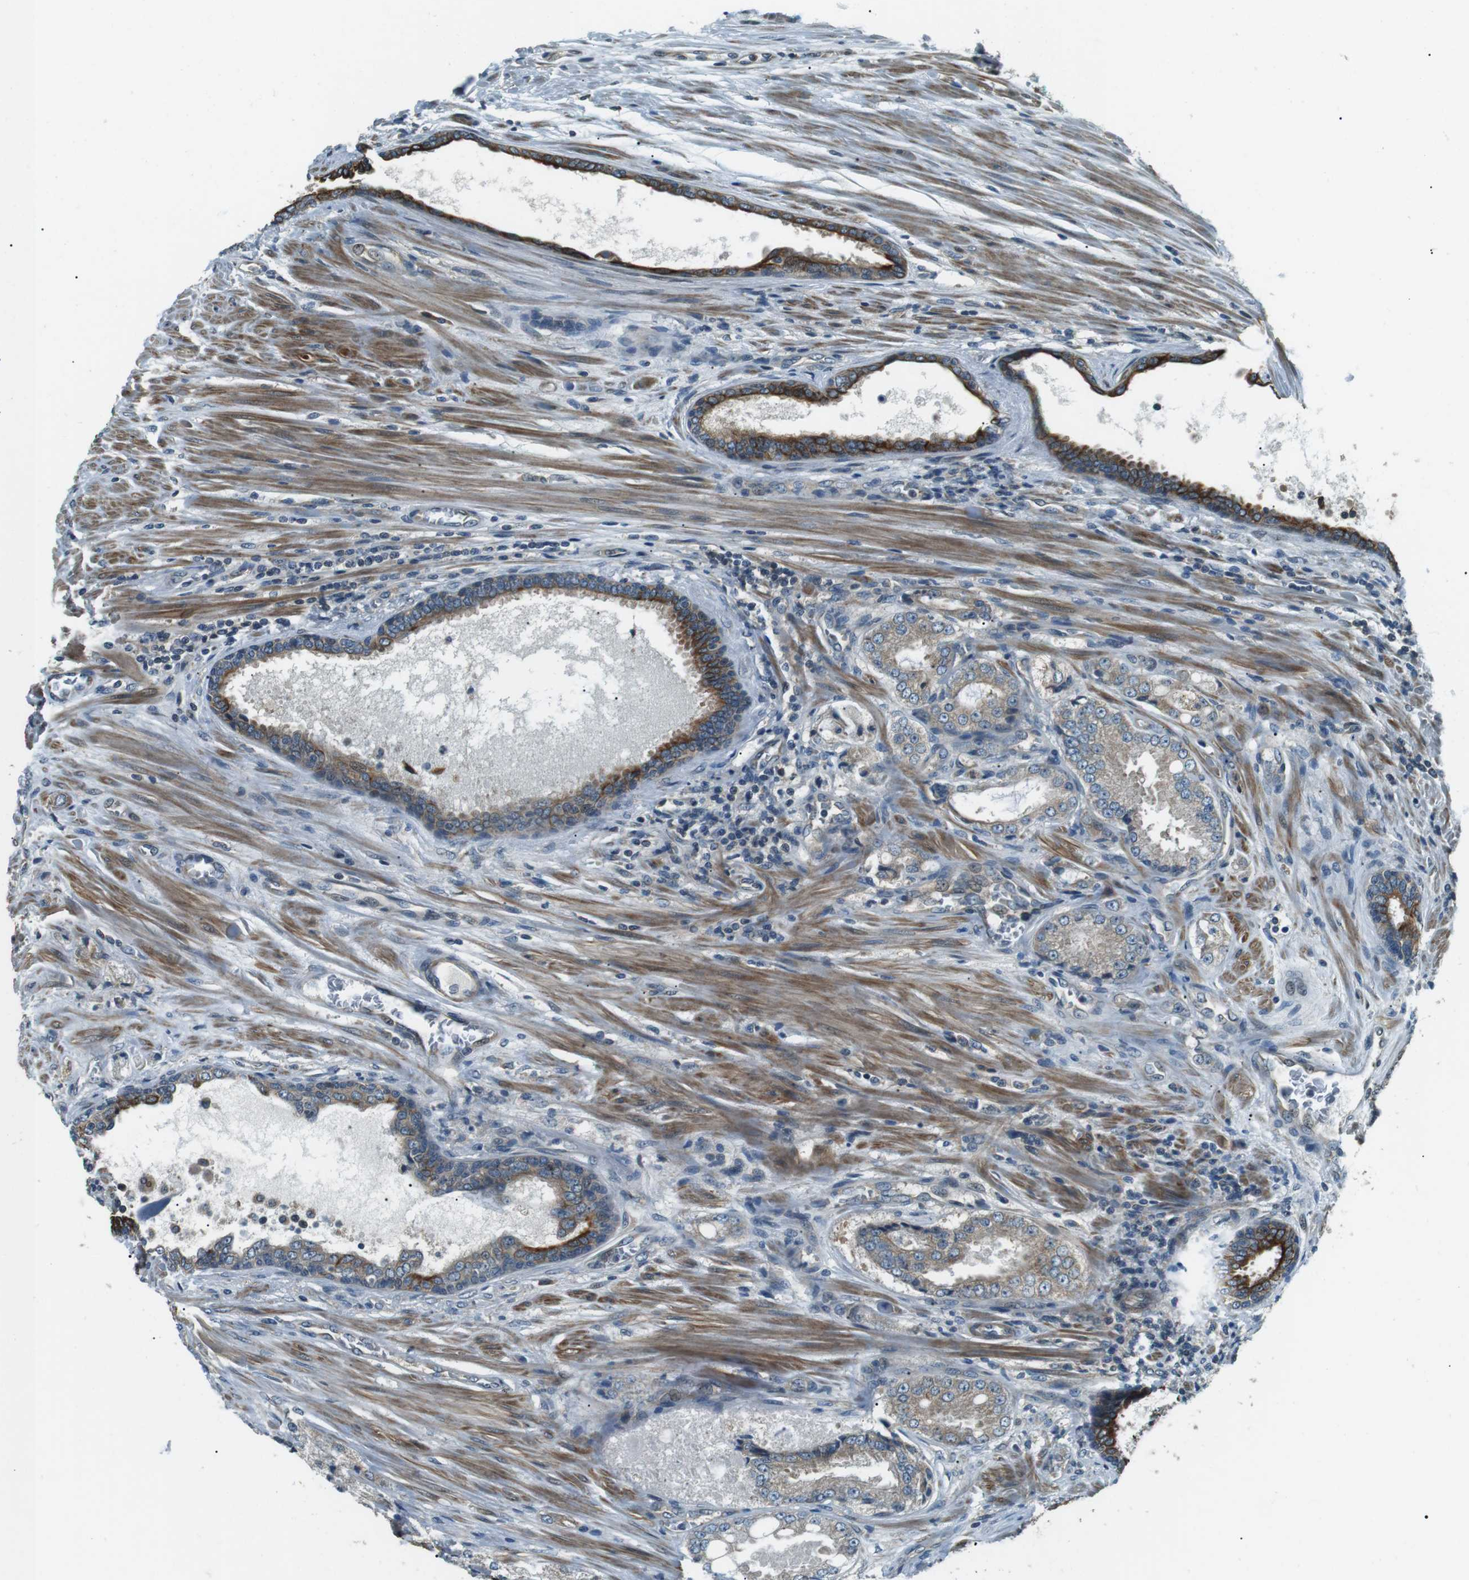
{"staining": {"intensity": "weak", "quantity": ">75%", "location": "cytoplasmic/membranous"}, "tissue": "prostate cancer", "cell_type": "Tumor cells", "image_type": "cancer", "snomed": [{"axis": "morphology", "description": "Adenocarcinoma, High grade"}, {"axis": "topography", "description": "Prostate"}], "caption": "Prostate high-grade adenocarcinoma tissue demonstrates weak cytoplasmic/membranous expression in about >75% of tumor cells, visualized by immunohistochemistry.", "gene": "TMEM74", "patient": {"sex": "male", "age": 65}}